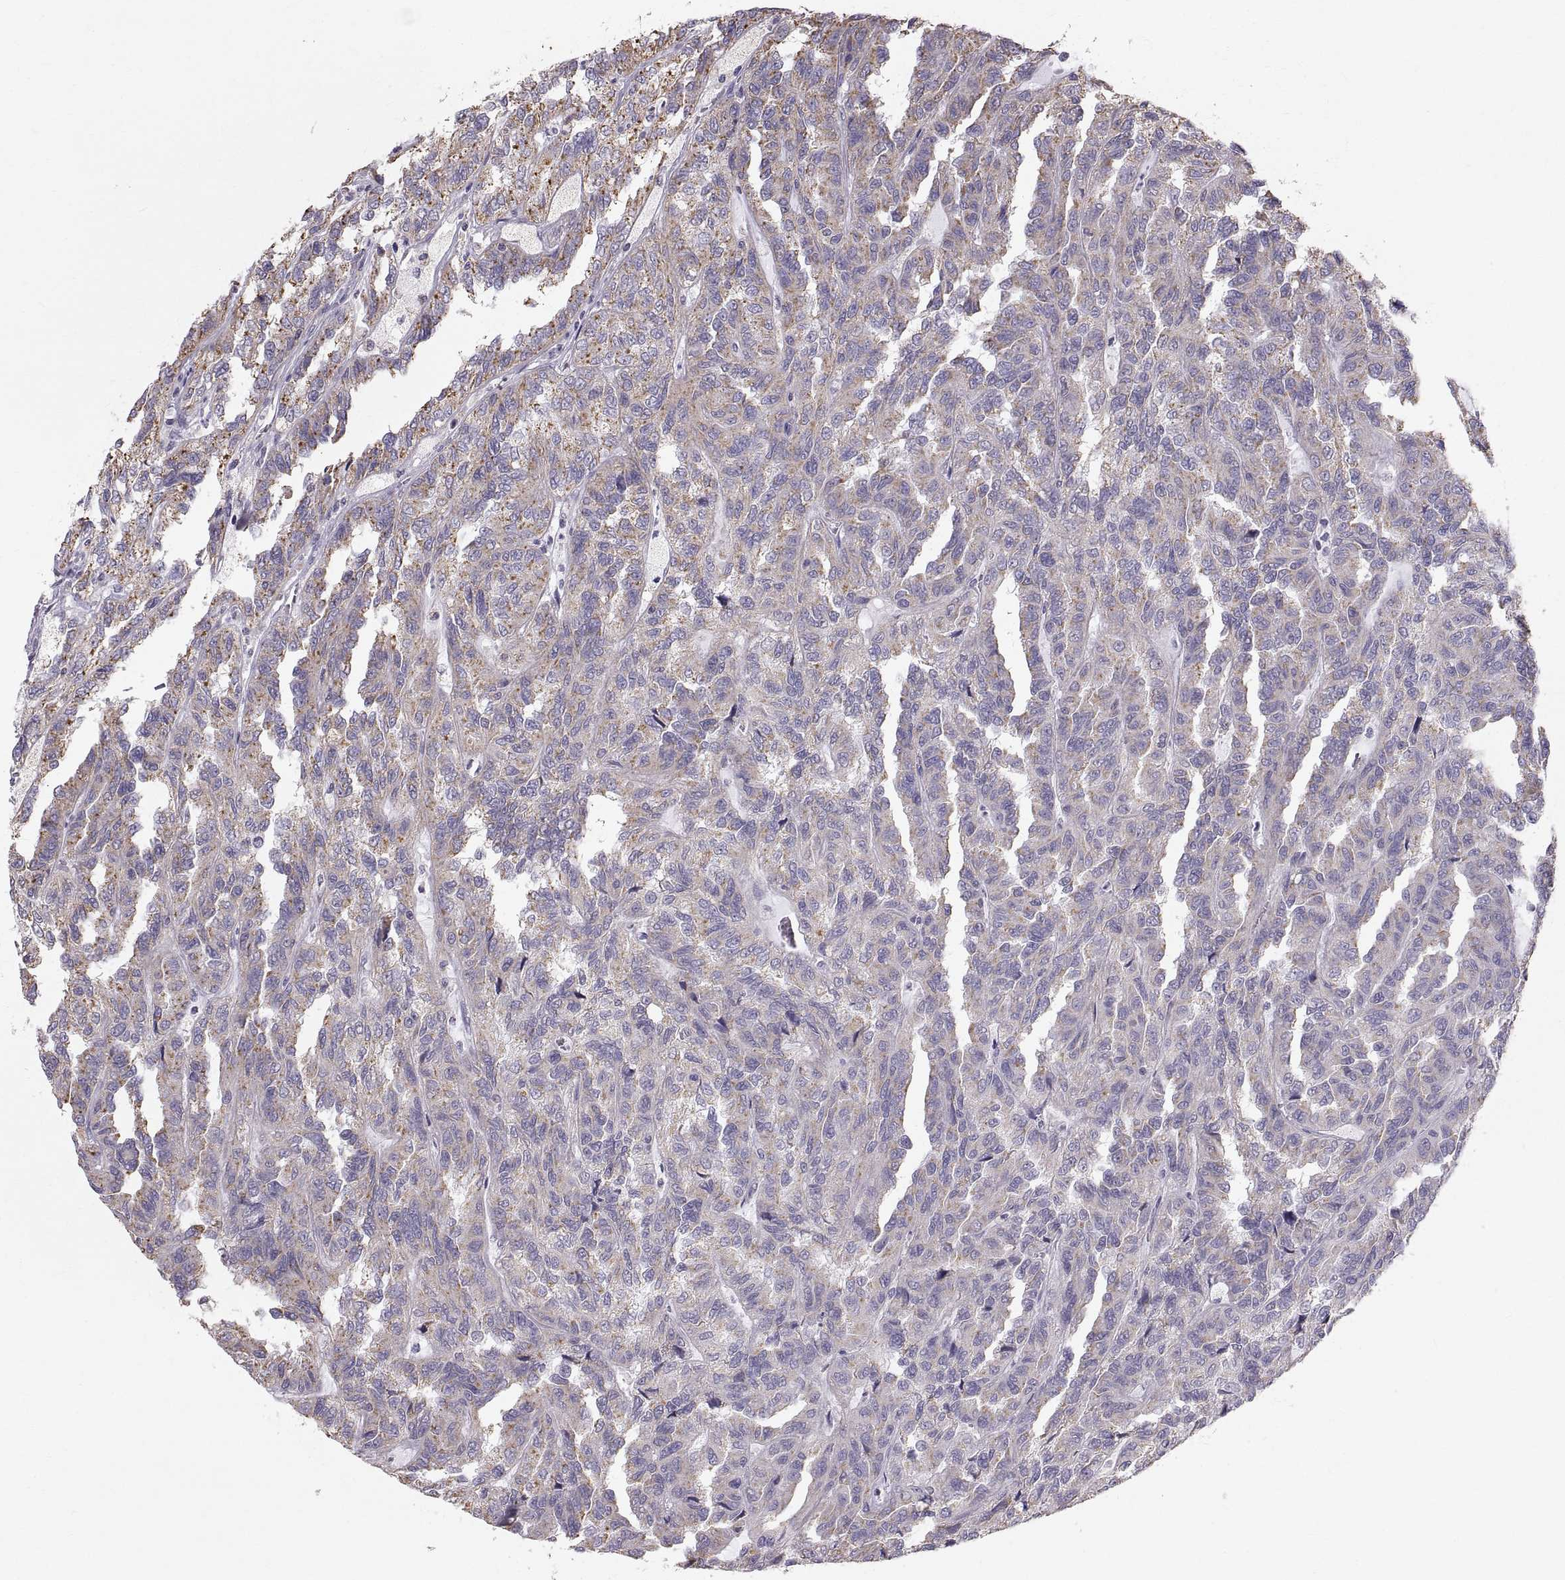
{"staining": {"intensity": "weak", "quantity": "25%-75%", "location": "cytoplasmic/membranous"}, "tissue": "renal cancer", "cell_type": "Tumor cells", "image_type": "cancer", "snomed": [{"axis": "morphology", "description": "Adenocarcinoma, NOS"}, {"axis": "topography", "description": "Kidney"}], "caption": "Adenocarcinoma (renal) was stained to show a protein in brown. There is low levels of weak cytoplasmic/membranous staining in about 25%-75% of tumor cells. (DAB IHC with brightfield microscopy, high magnification).", "gene": "STMND1", "patient": {"sex": "male", "age": 79}}